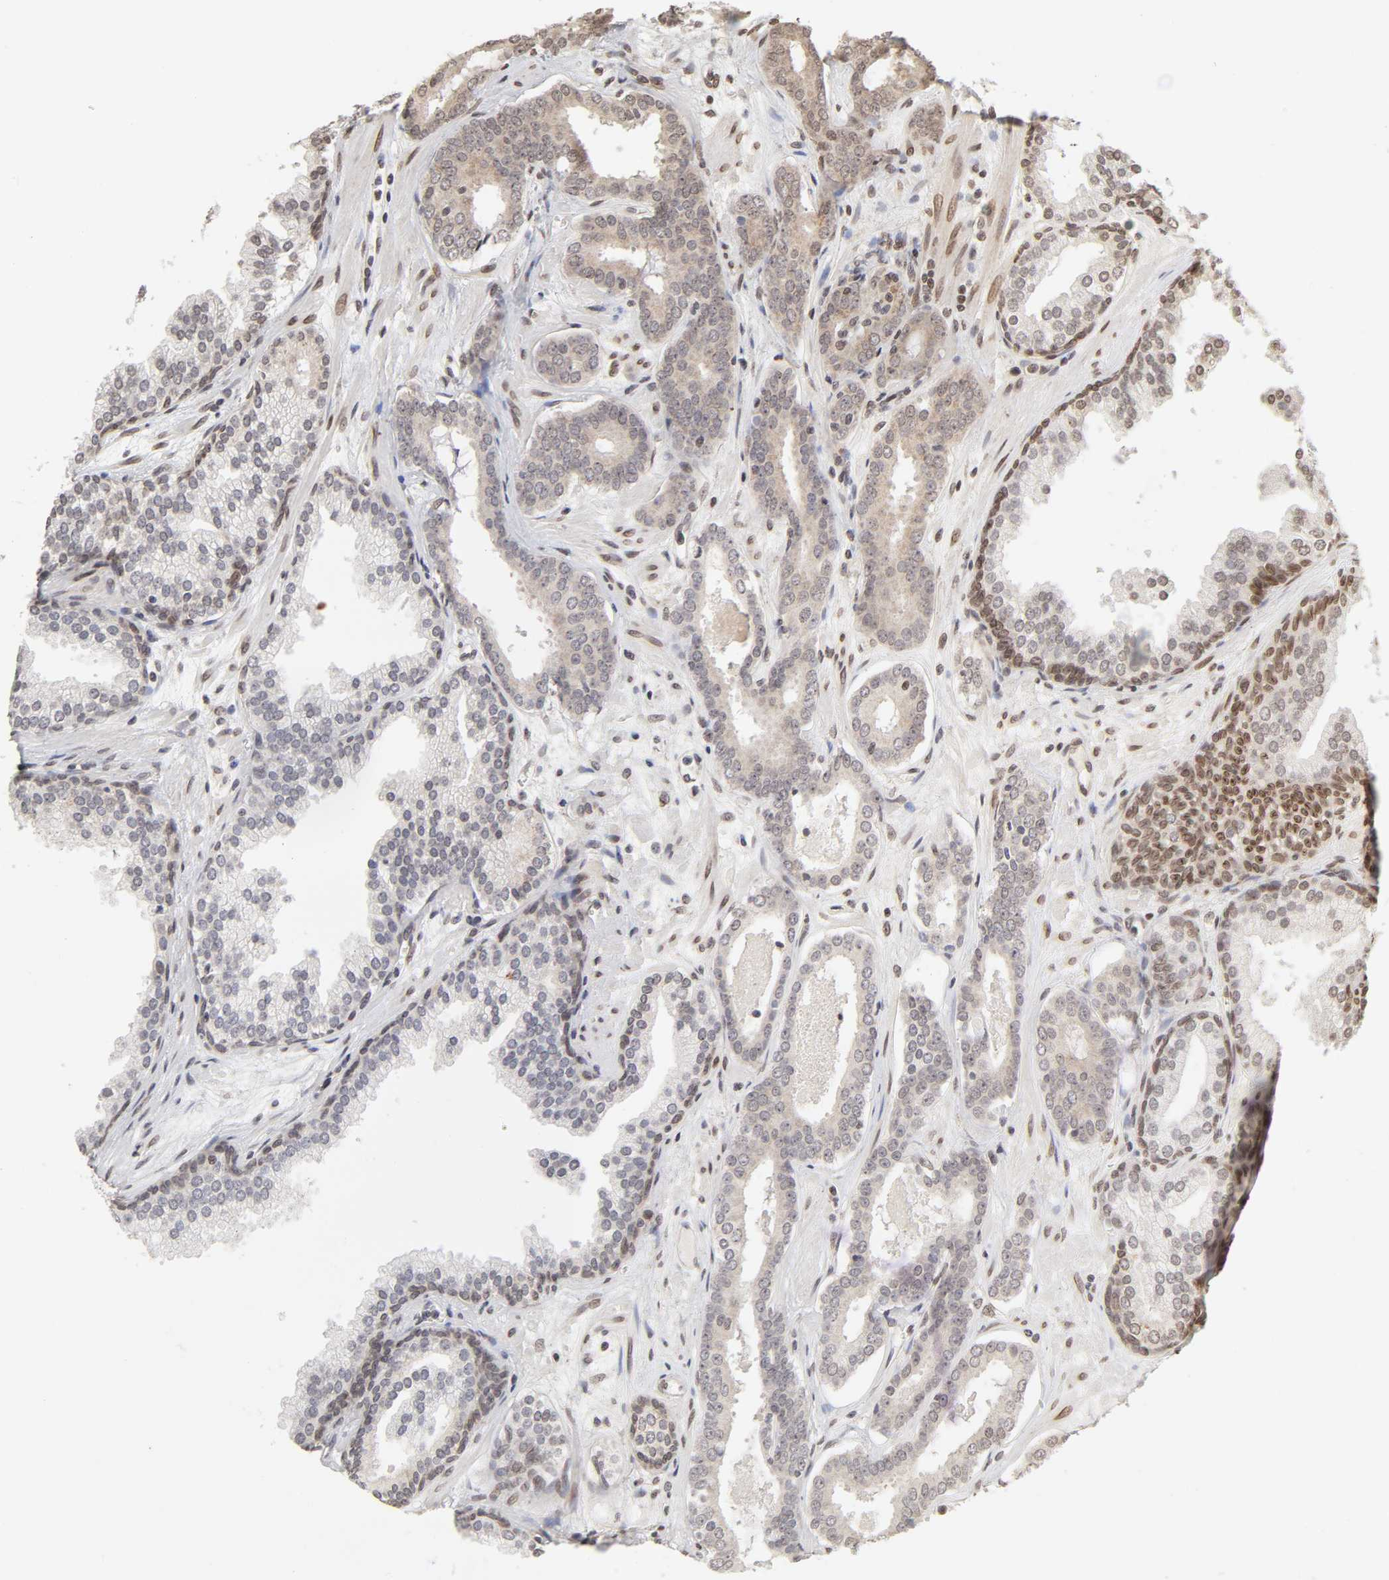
{"staining": {"intensity": "negative", "quantity": "none", "location": "none"}, "tissue": "prostate cancer", "cell_type": "Tumor cells", "image_type": "cancer", "snomed": [{"axis": "morphology", "description": "Adenocarcinoma, Low grade"}, {"axis": "topography", "description": "Prostate"}], "caption": "Protein analysis of prostate adenocarcinoma (low-grade) exhibits no significant expression in tumor cells.", "gene": "MLLT6", "patient": {"sex": "male", "age": 57}}